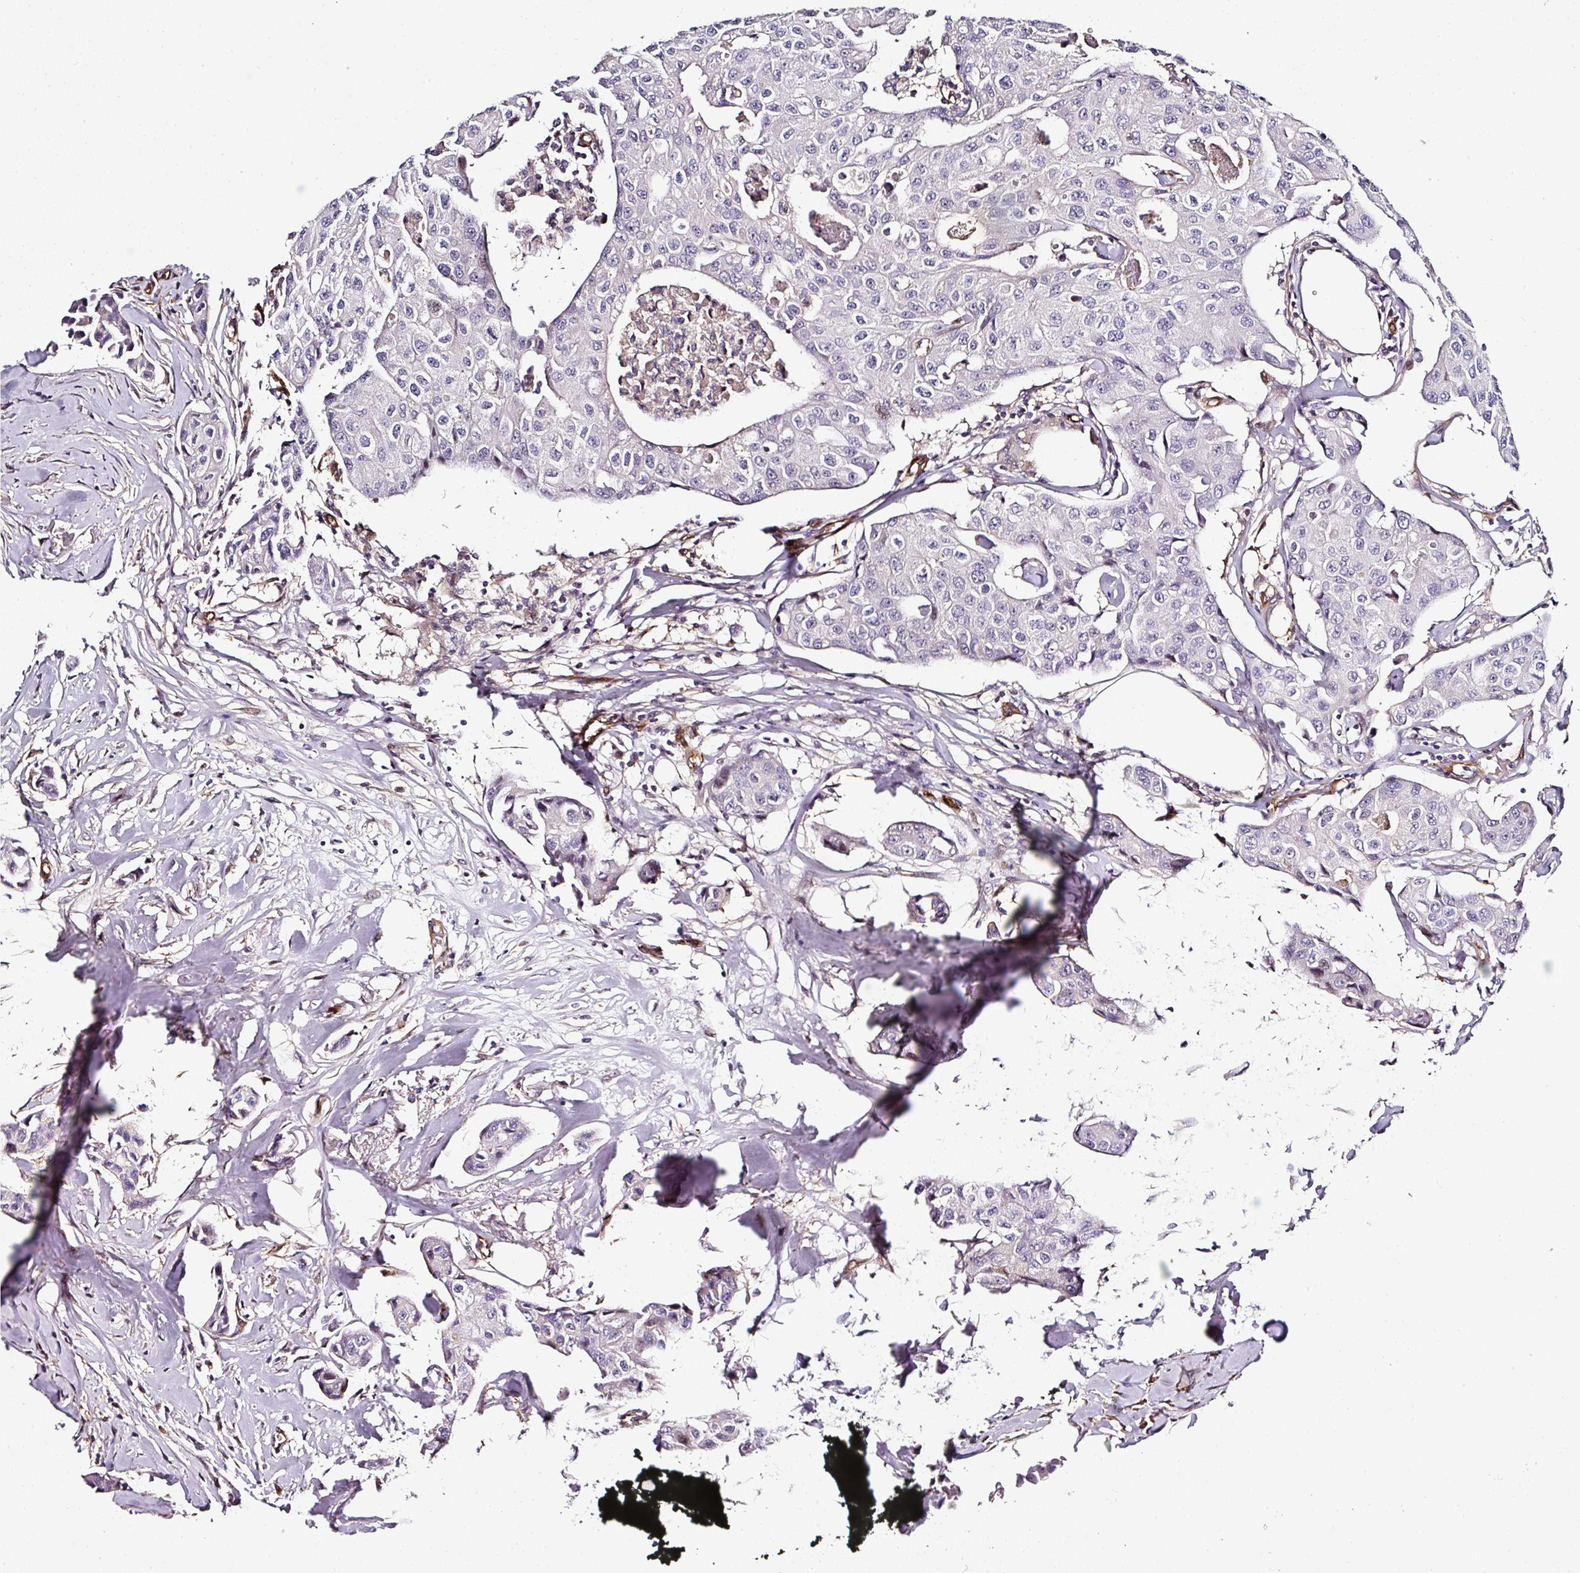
{"staining": {"intensity": "negative", "quantity": "none", "location": "none"}, "tissue": "breast cancer", "cell_type": "Tumor cells", "image_type": "cancer", "snomed": [{"axis": "morphology", "description": "Duct carcinoma"}, {"axis": "topography", "description": "Breast"}], "caption": "An IHC image of breast cancer (infiltrating ductal carcinoma) is shown. There is no staining in tumor cells of breast cancer (infiltrating ductal carcinoma).", "gene": "BEND5", "patient": {"sex": "female", "age": 80}}